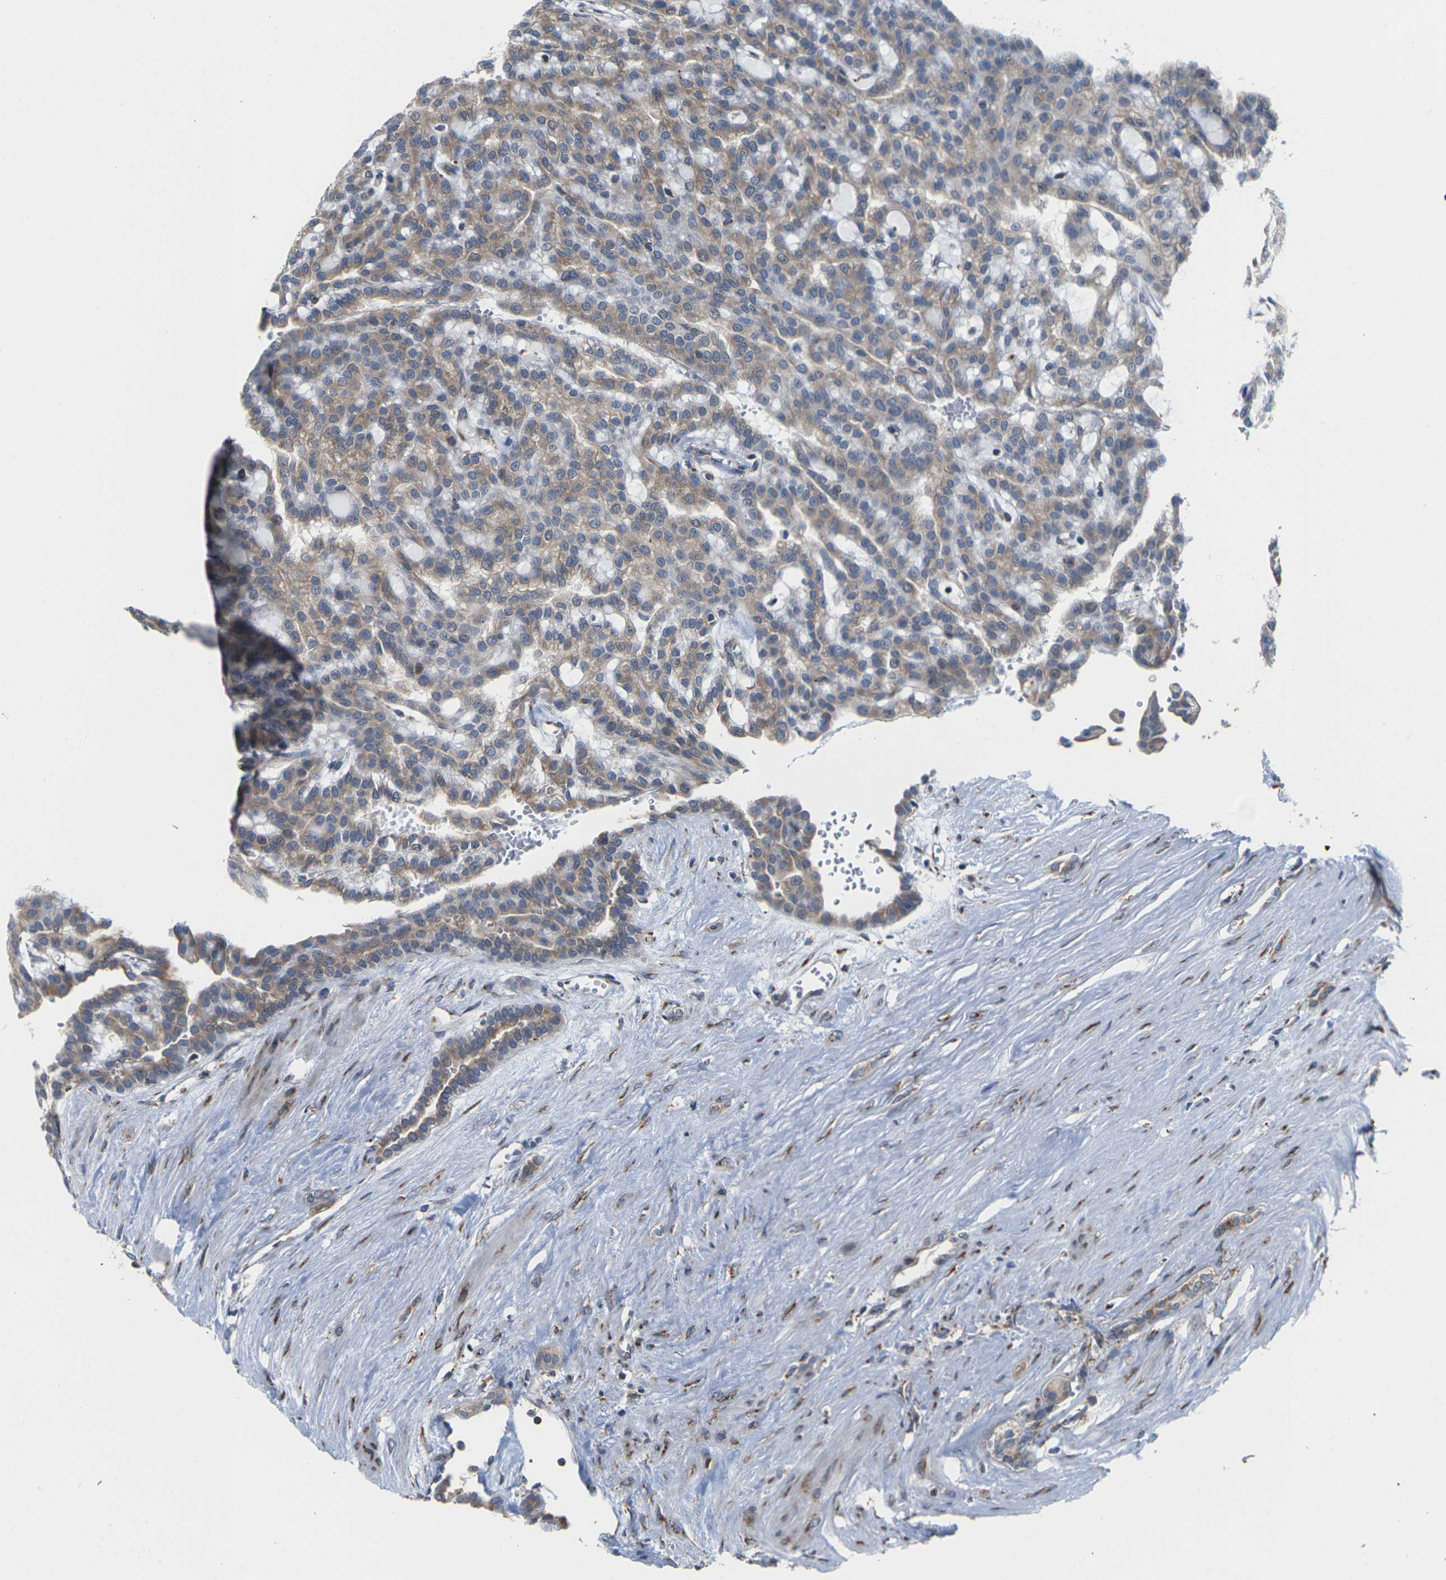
{"staining": {"intensity": "moderate", "quantity": ">75%", "location": "cytoplasmic/membranous"}, "tissue": "renal cancer", "cell_type": "Tumor cells", "image_type": "cancer", "snomed": [{"axis": "morphology", "description": "Adenocarcinoma, NOS"}, {"axis": "topography", "description": "Kidney"}], "caption": "An IHC micrograph of neoplastic tissue is shown. Protein staining in brown highlights moderate cytoplasmic/membranous positivity in renal cancer within tumor cells.", "gene": "PDZK1IP1", "patient": {"sex": "male", "age": 63}}